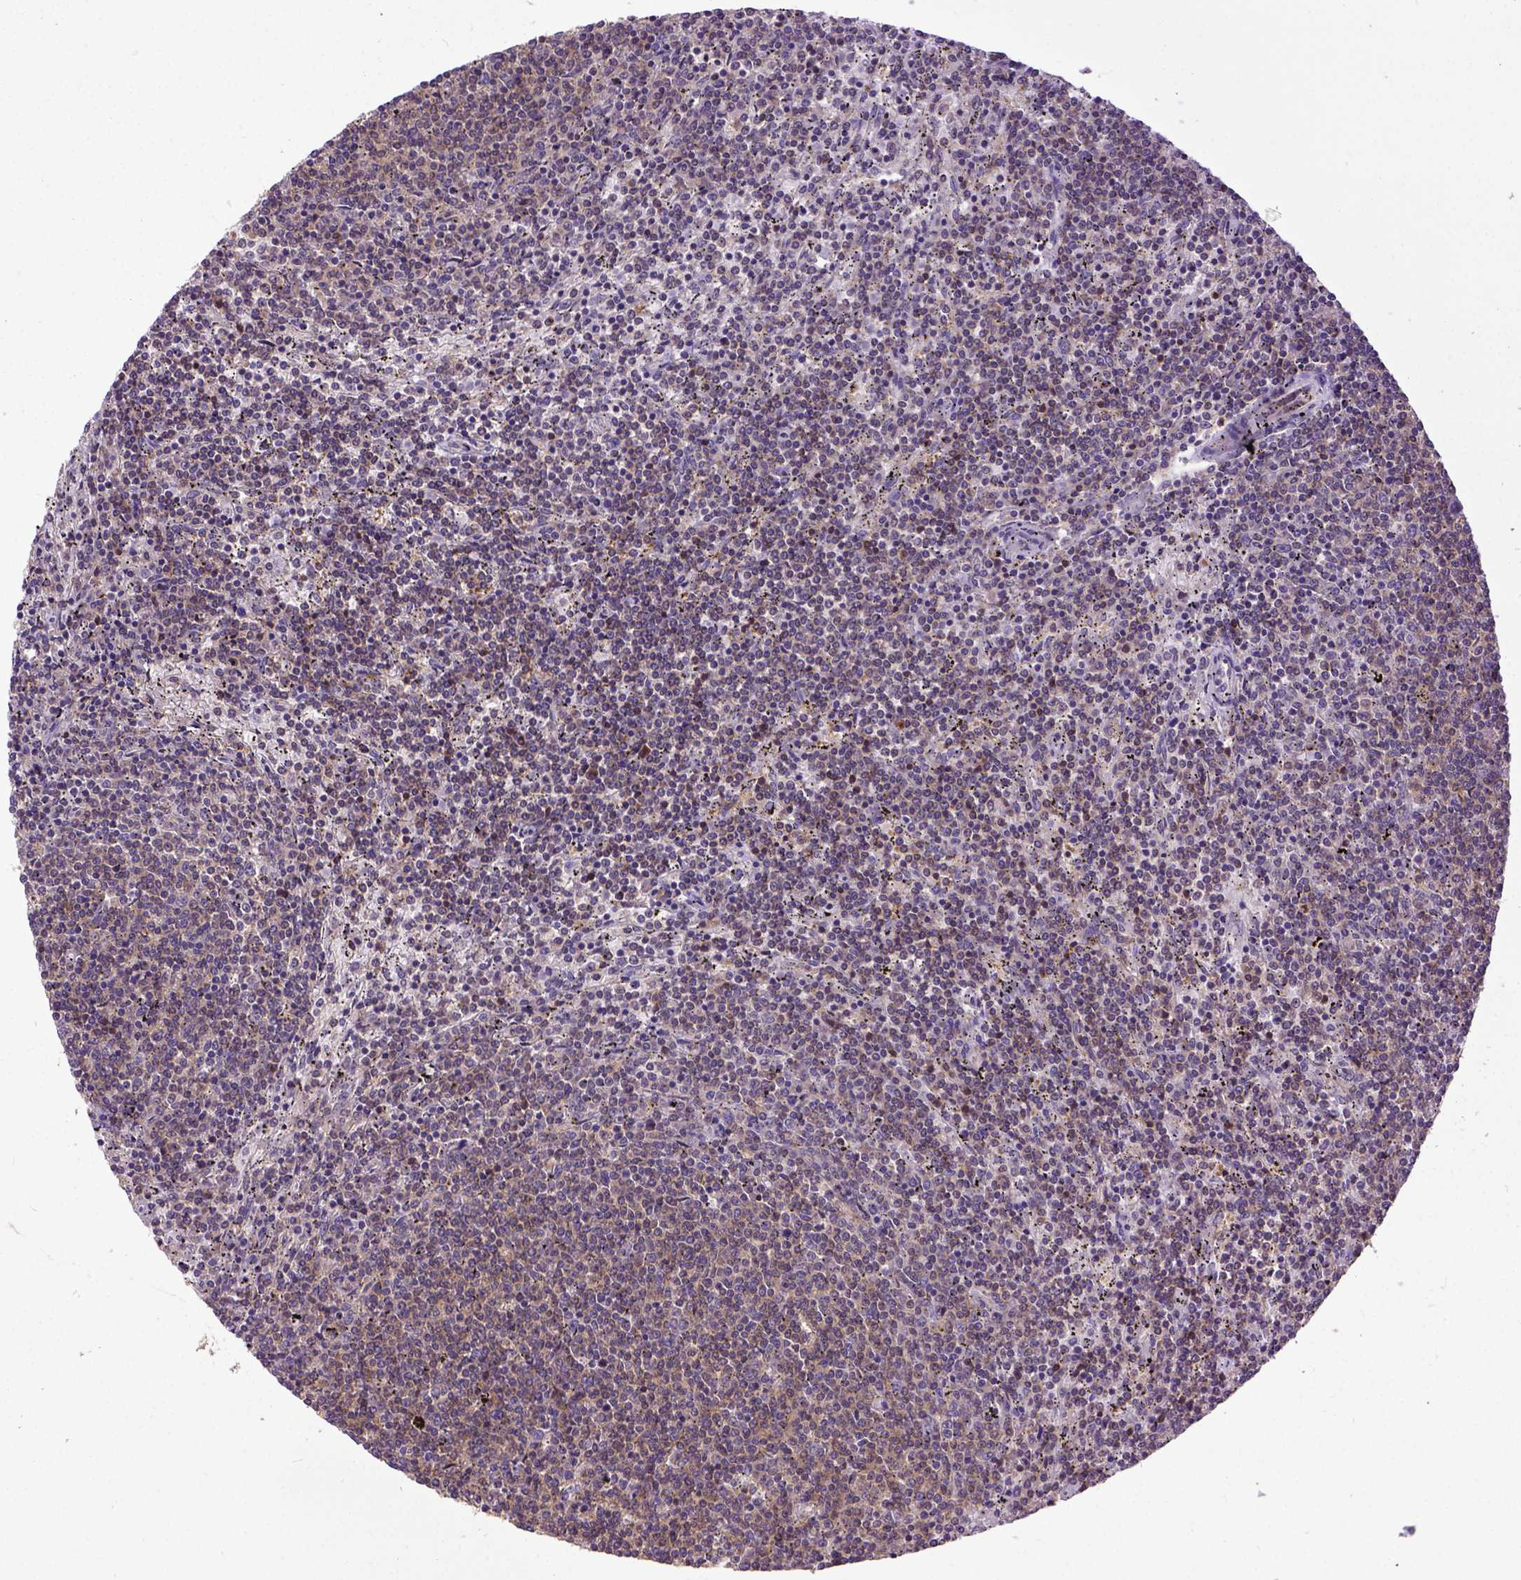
{"staining": {"intensity": "moderate", "quantity": ">75%", "location": "cytoplasmic/membranous"}, "tissue": "lymphoma", "cell_type": "Tumor cells", "image_type": "cancer", "snomed": [{"axis": "morphology", "description": "Malignant lymphoma, non-Hodgkin's type, Low grade"}, {"axis": "topography", "description": "Spleen"}], "caption": "This is a histology image of immunohistochemistry staining of malignant lymphoma, non-Hodgkin's type (low-grade), which shows moderate staining in the cytoplasmic/membranous of tumor cells.", "gene": "CPNE1", "patient": {"sex": "female", "age": 50}}